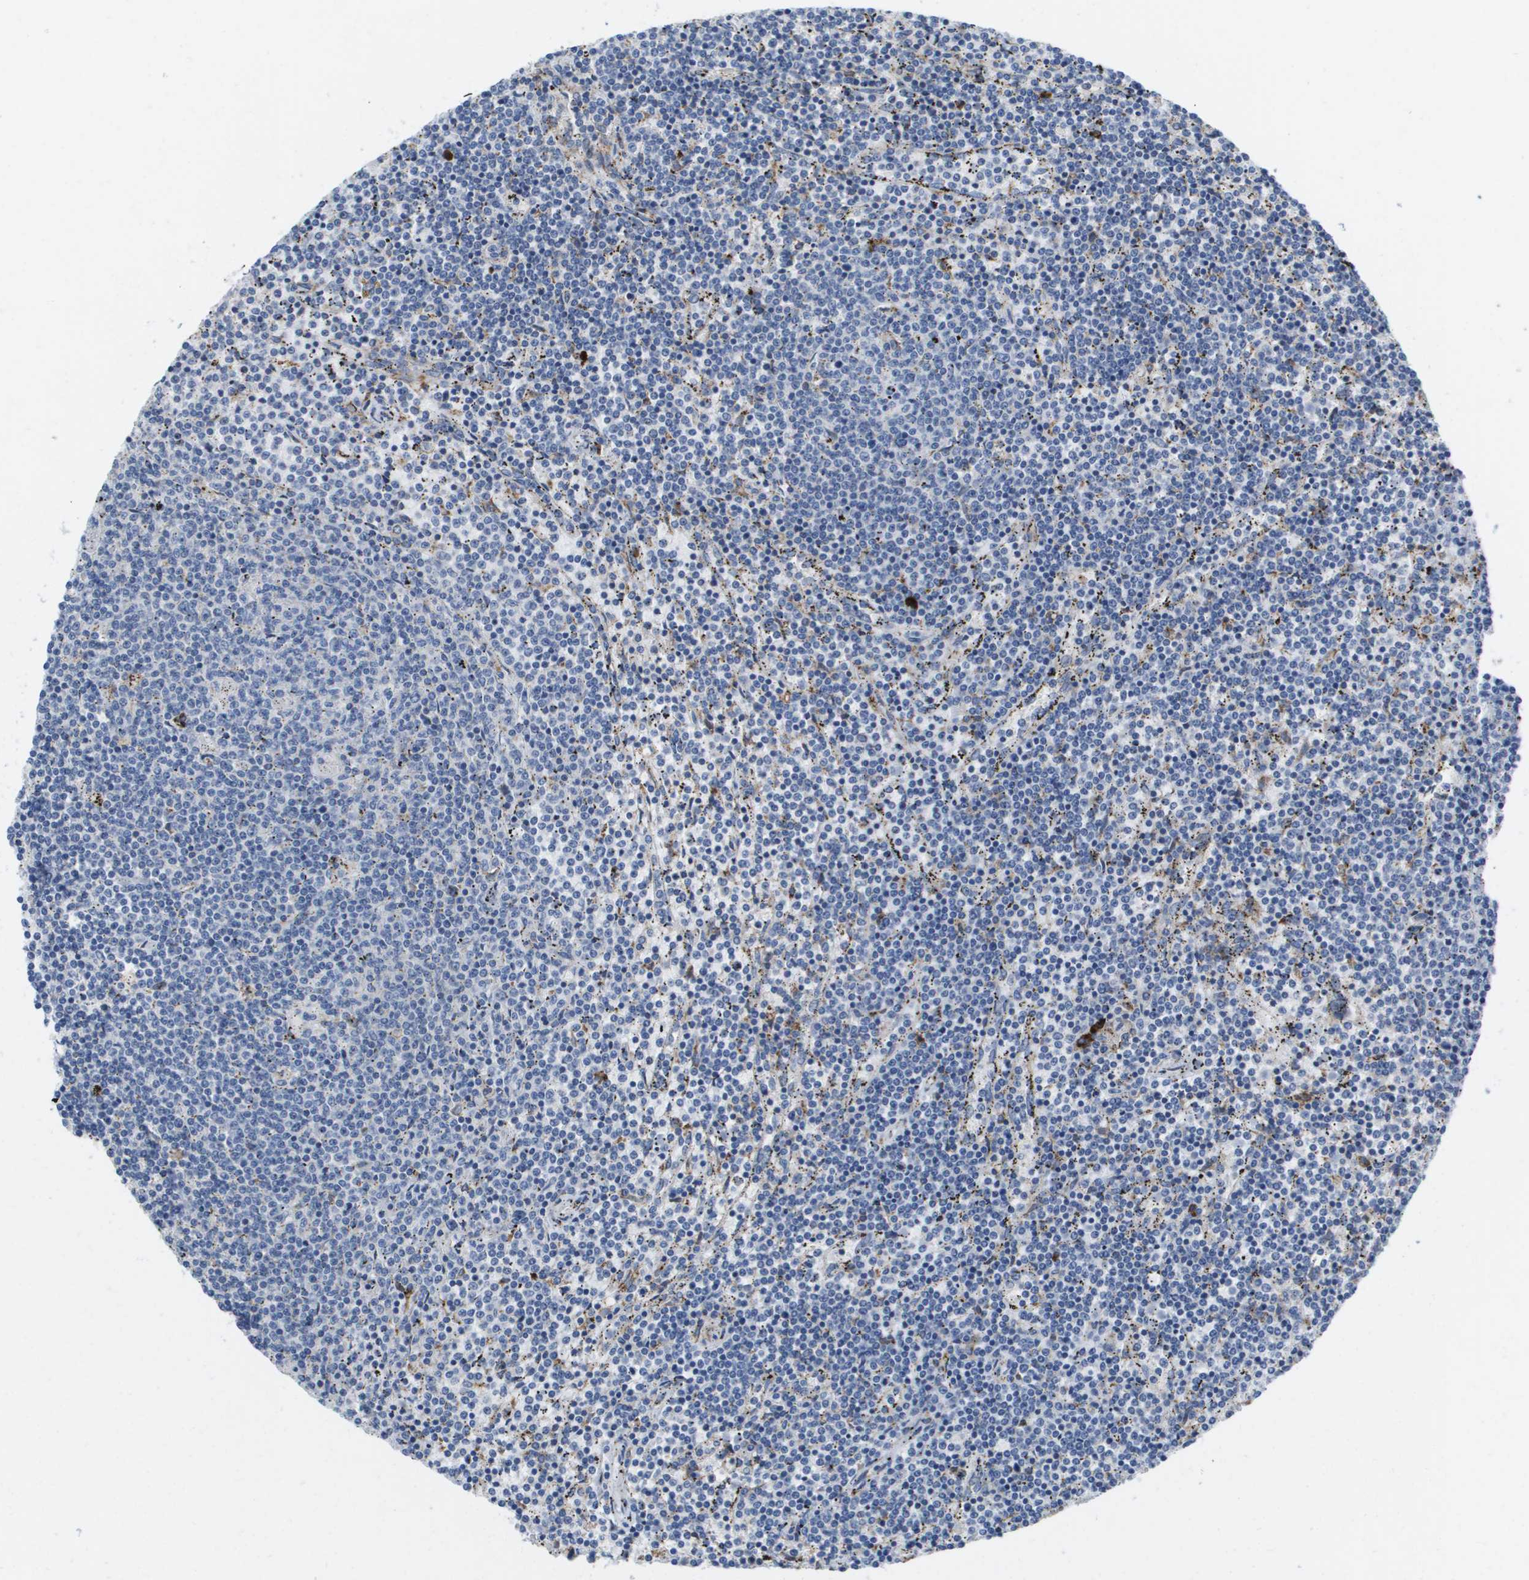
{"staining": {"intensity": "negative", "quantity": "none", "location": "none"}, "tissue": "lymphoma", "cell_type": "Tumor cells", "image_type": "cancer", "snomed": [{"axis": "morphology", "description": "Malignant lymphoma, non-Hodgkin's type, Low grade"}, {"axis": "topography", "description": "Spleen"}], "caption": "Immunohistochemistry (IHC) of lymphoma demonstrates no expression in tumor cells.", "gene": "CD3G", "patient": {"sex": "female", "age": 50}}